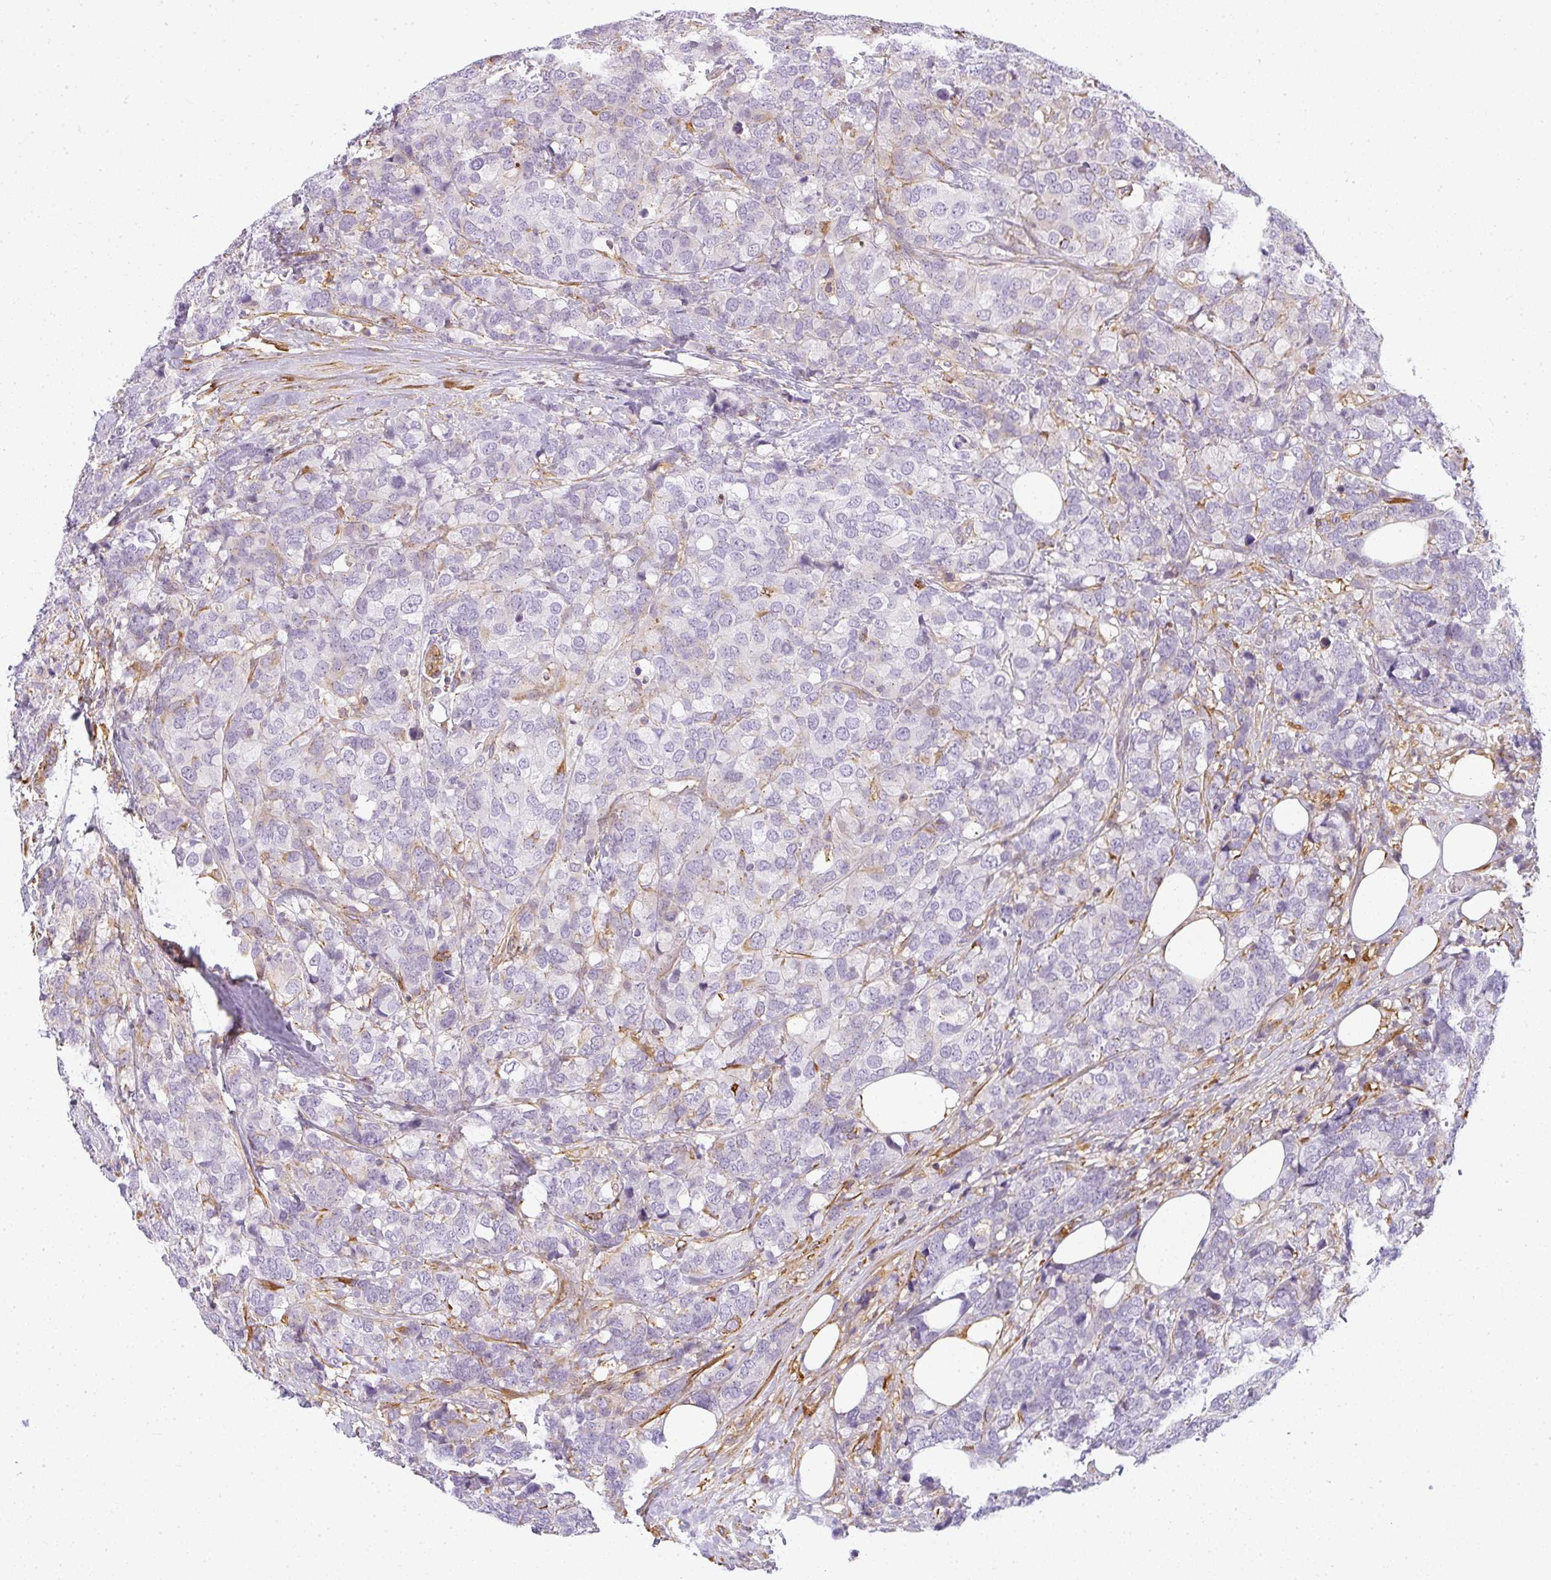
{"staining": {"intensity": "negative", "quantity": "none", "location": "none"}, "tissue": "breast cancer", "cell_type": "Tumor cells", "image_type": "cancer", "snomed": [{"axis": "morphology", "description": "Lobular carcinoma"}, {"axis": "topography", "description": "Breast"}], "caption": "Tumor cells are negative for brown protein staining in lobular carcinoma (breast).", "gene": "SULF1", "patient": {"sex": "female", "age": 59}}